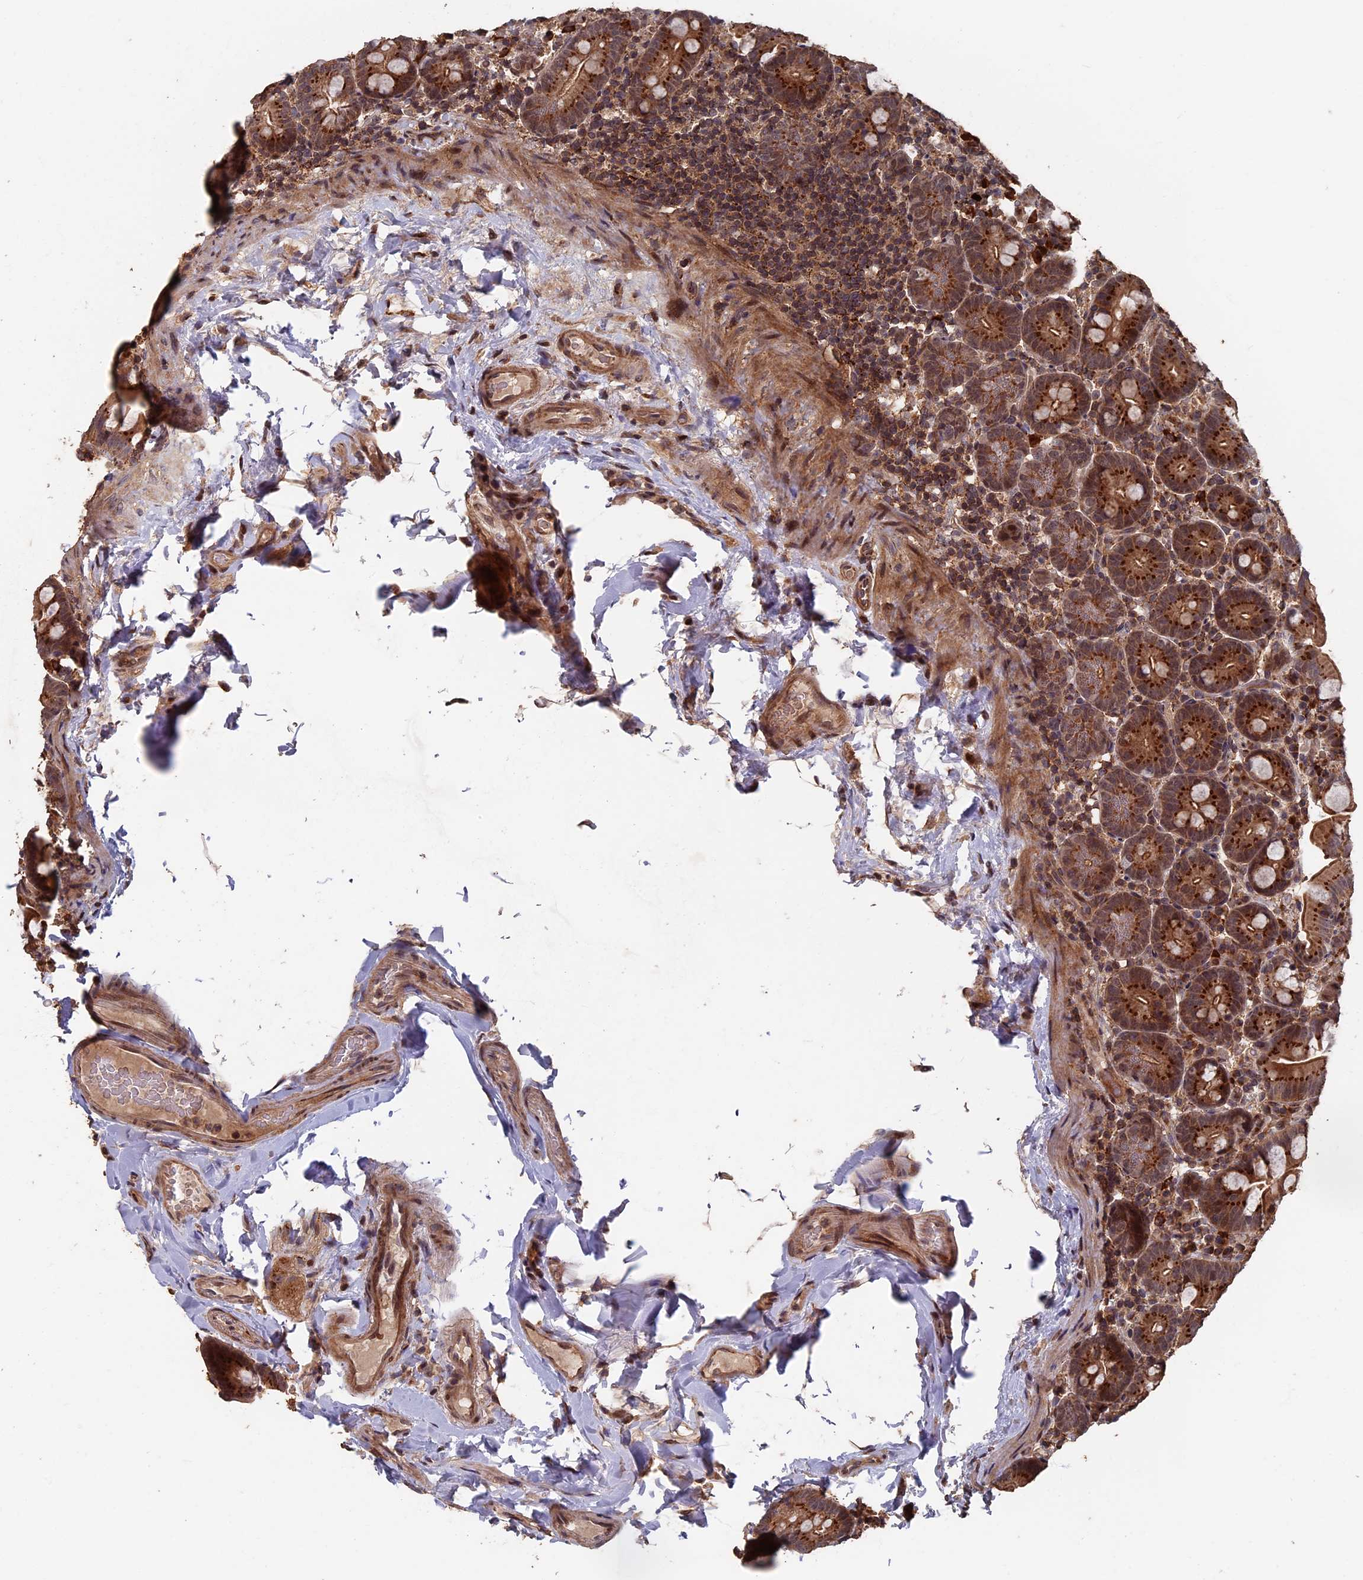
{"staining": {"intensity": "moderate", "quantity": ">75%", "location": "cytoplasmic/membranous"}, "tissue": "small intestine", "cell_type": "Glandular cells", "image_type": "normal", "snomed": [{"axis": "morphology", "description": "Normal tissue, NOS"}, {"axis": "topography", "description": "Small intestine"}], "caption": "Normal small intestine was stained to show a protein in brown. There is medium levels of moderate cytoplasmic/membranous expression in approximately >75% of glandular cells. (IHC, brightfield microscopy, high magnification).", "gene": "RASGRF1", "patient": {"sex": "female", "age": 68}}